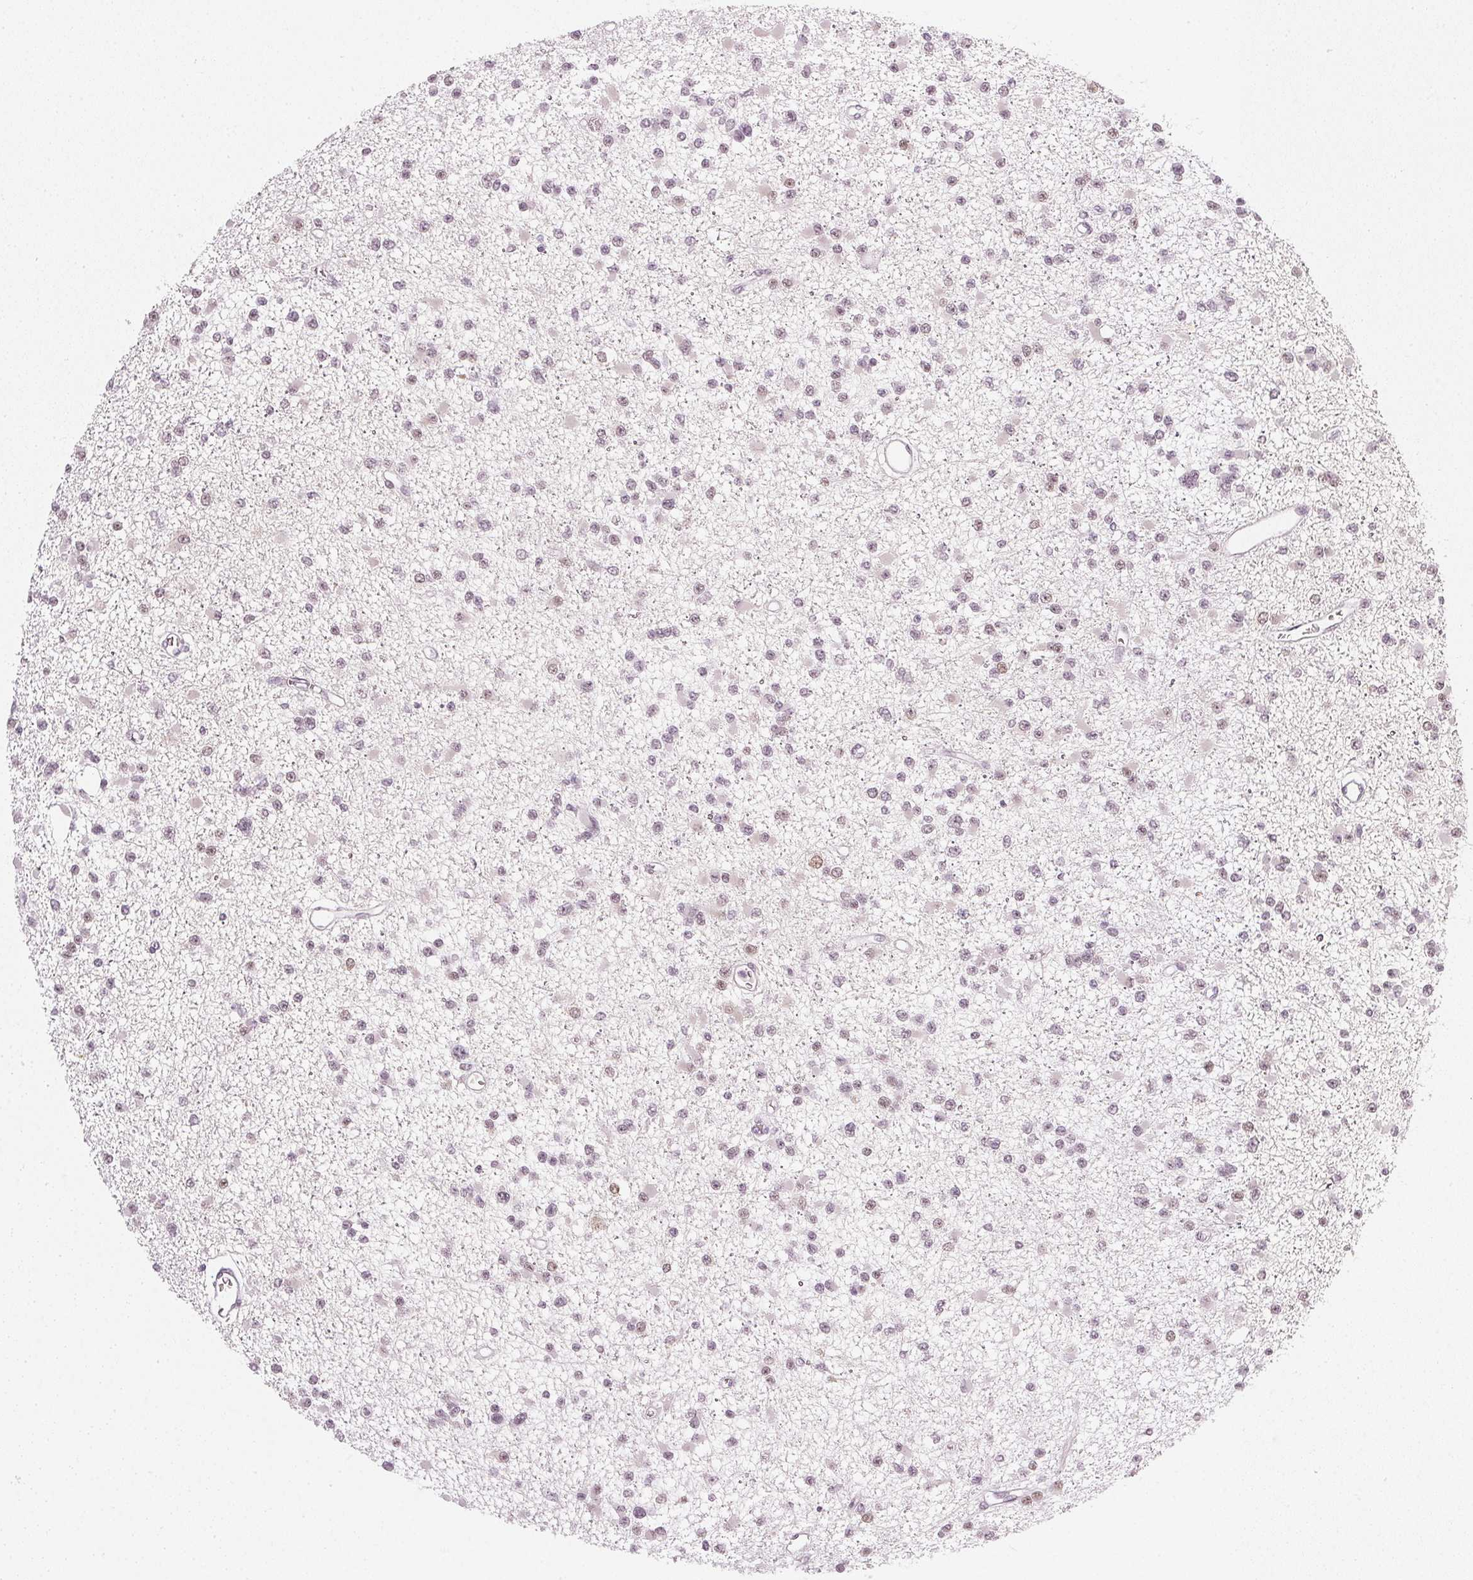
{"staining": {"intensity": "weak", "quantity": "25%-75%", "location": "nuclear"}, "tissue": "glioma", "cell_type": "Tumor cells", "image_type": "cancer", "snomed": [{"axis": "morphology", "description": "Glioma, malignant, Low grade"}, {"axis": "topography", "description": "Brain"}], "caption": "Immunohistochemical staining of human low-grade glioma (malignant) exhibits low levels of weak nuclear protein positivity in about 25%-75% of tumor cells.", "gene": "DNAJC6", "patient": {"sex": "female", "age": 22}}